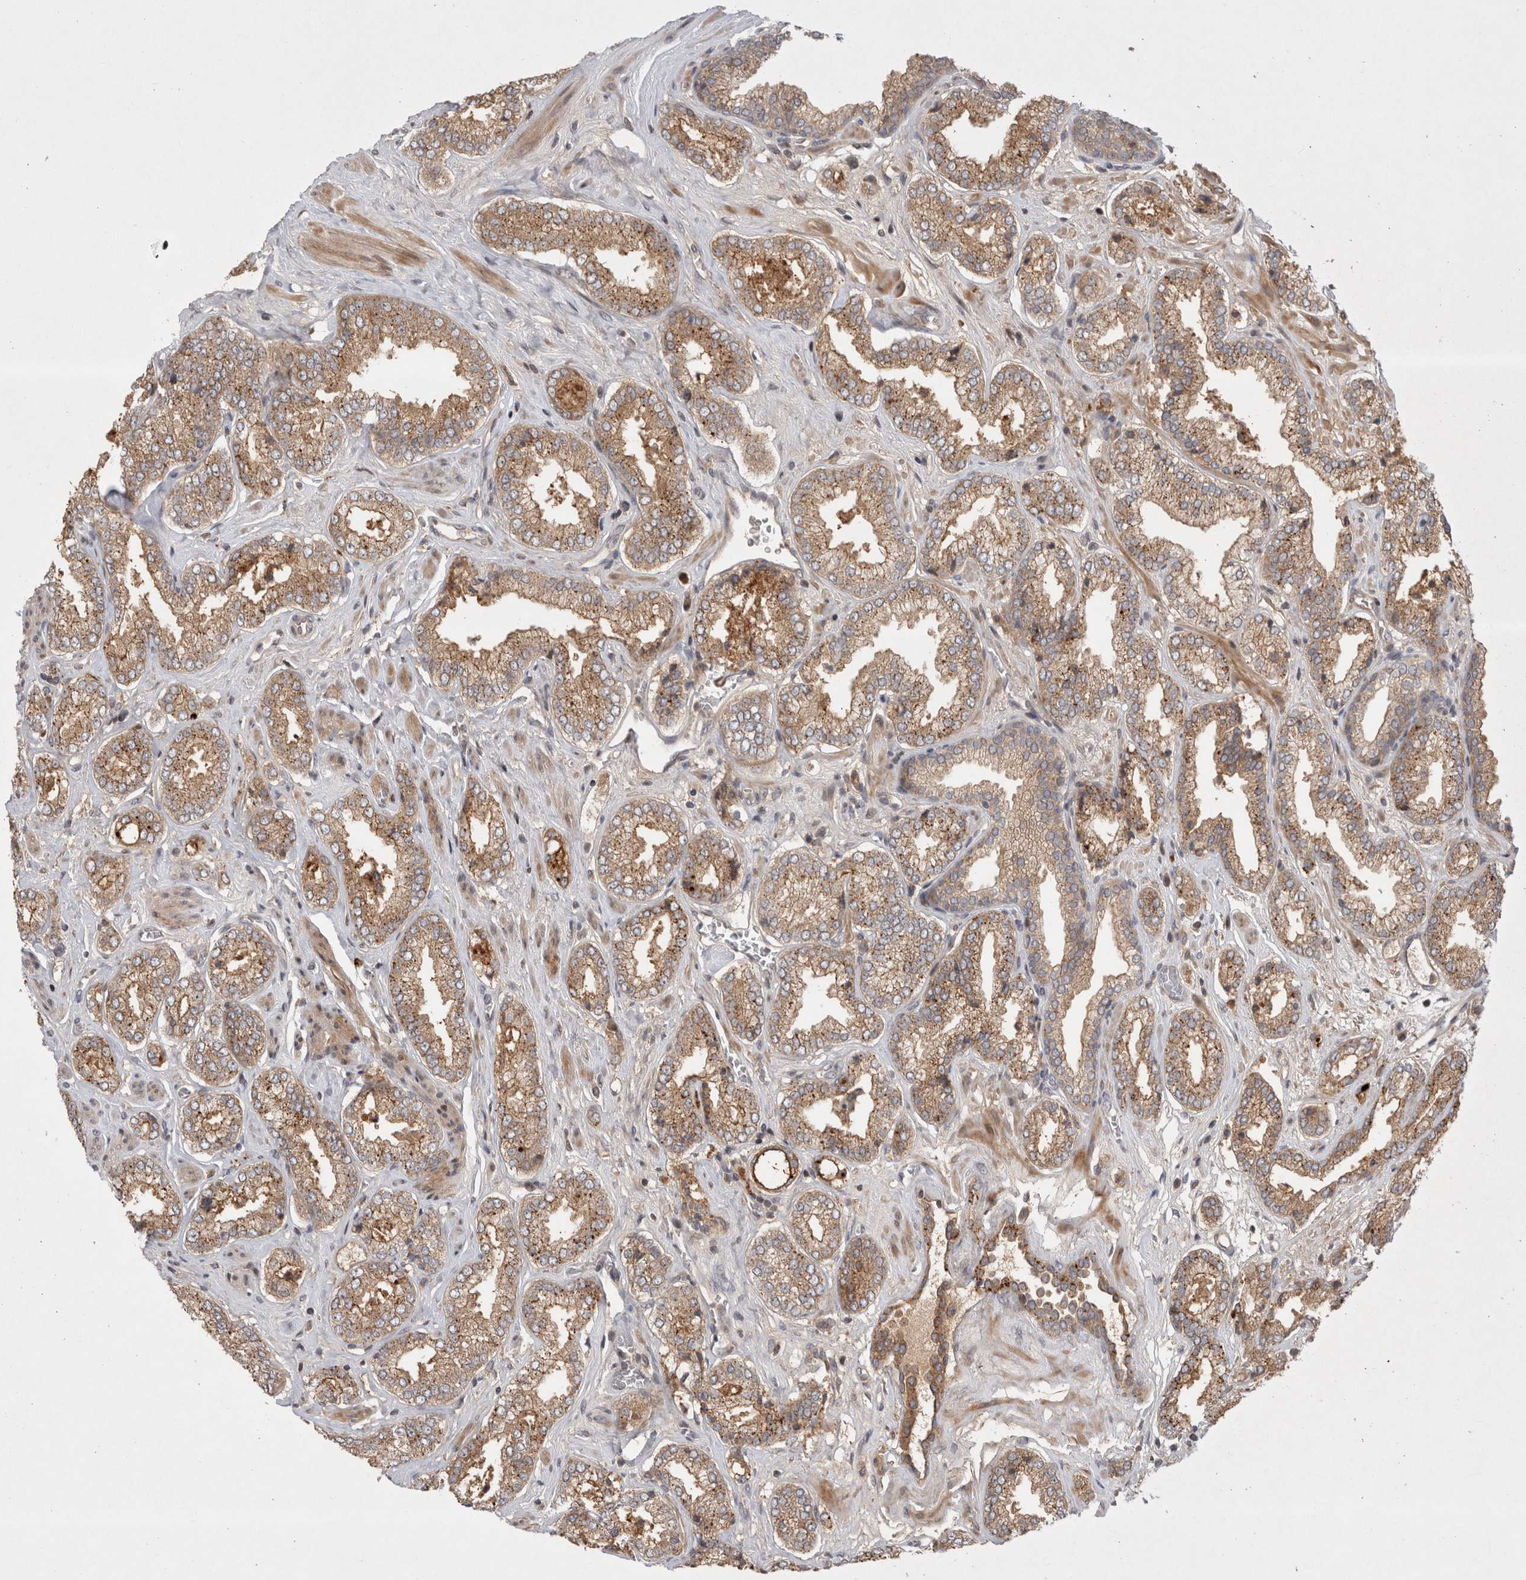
{"staining": {"intensity": "moderate", "quantity": ">75%", "location": "cytoplasmic/membranous"}, "tissue": "prostate cancer", "cell_type": "Tumor cells", "image_type": "cancer", "snomed": [{"axis": "morphology", "description": "Adenocarcinoma, Low grade"}, {"axis": "topography", "description": "Prostate"}], "caption": "Prostate low-grade adenocarcinoma stained with a brown dye displays moderate cytoplasmic/membranous positive staining in about >75% of tumor cells.", "gene": "PLEKHM1", "patient": {"sex": "male", "age": 62}}